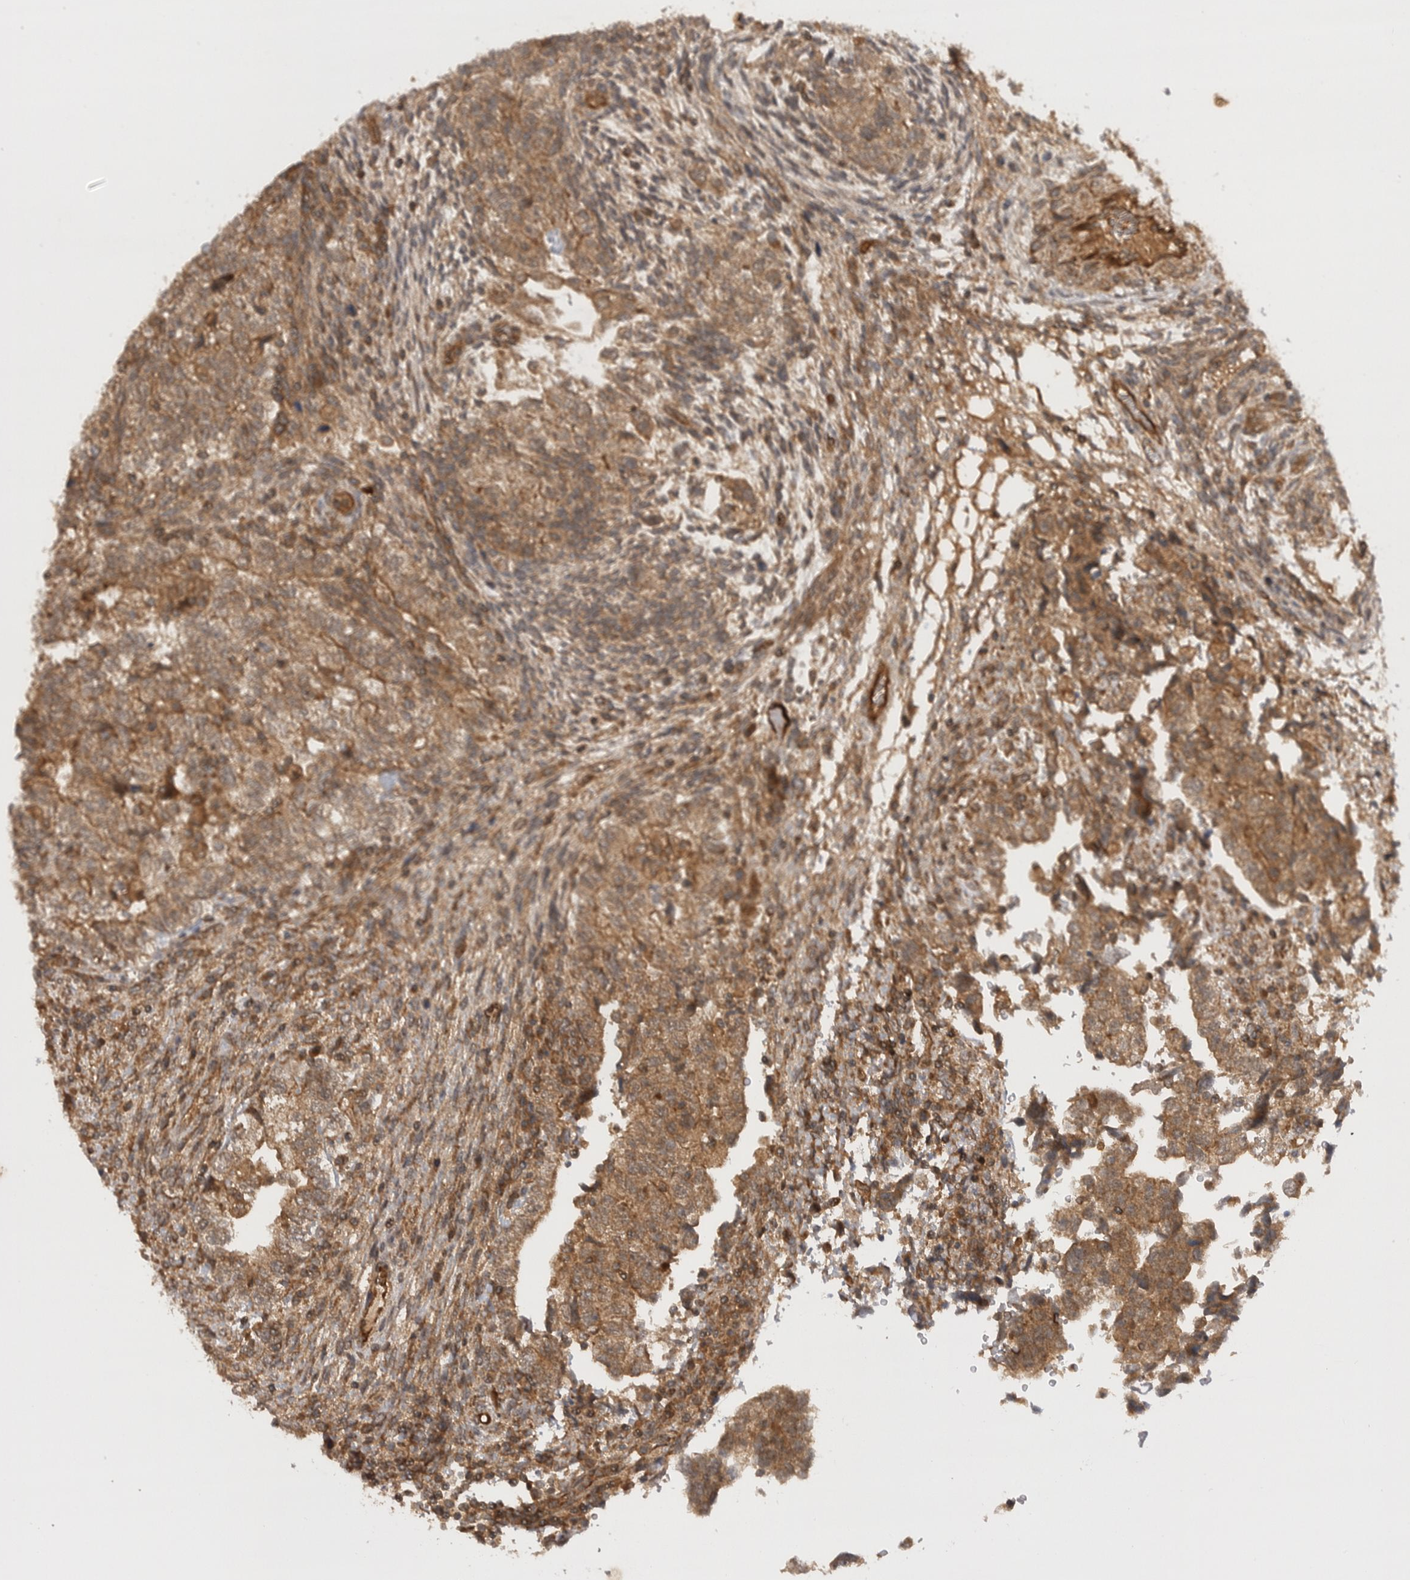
{"staining": {"intensity": "moderate", "quantity": ">75%", "location": "cytoplasmic/membranous"}, "tissue": "testis cancer", "cell_type": "Tumor cells", "image_type": "cancer", "snomed": [{"axis": "morphology", "description": "Normal tissue, NOS"}, {"axis": "morphology", "description": "Carcinoma, Embryonal, NOS"}, {"axis": "topography", "description": "Testis"}], "caption": "There is medium levels of moderate cytoplasmic/membranous positivity in tumor cells of testis cancer (embryonal carcinoma), as demonstrated by immunohistochemical staining (brown color).", "gene": "PRDX4", "patient": {"sex": "male", "age": 36}}